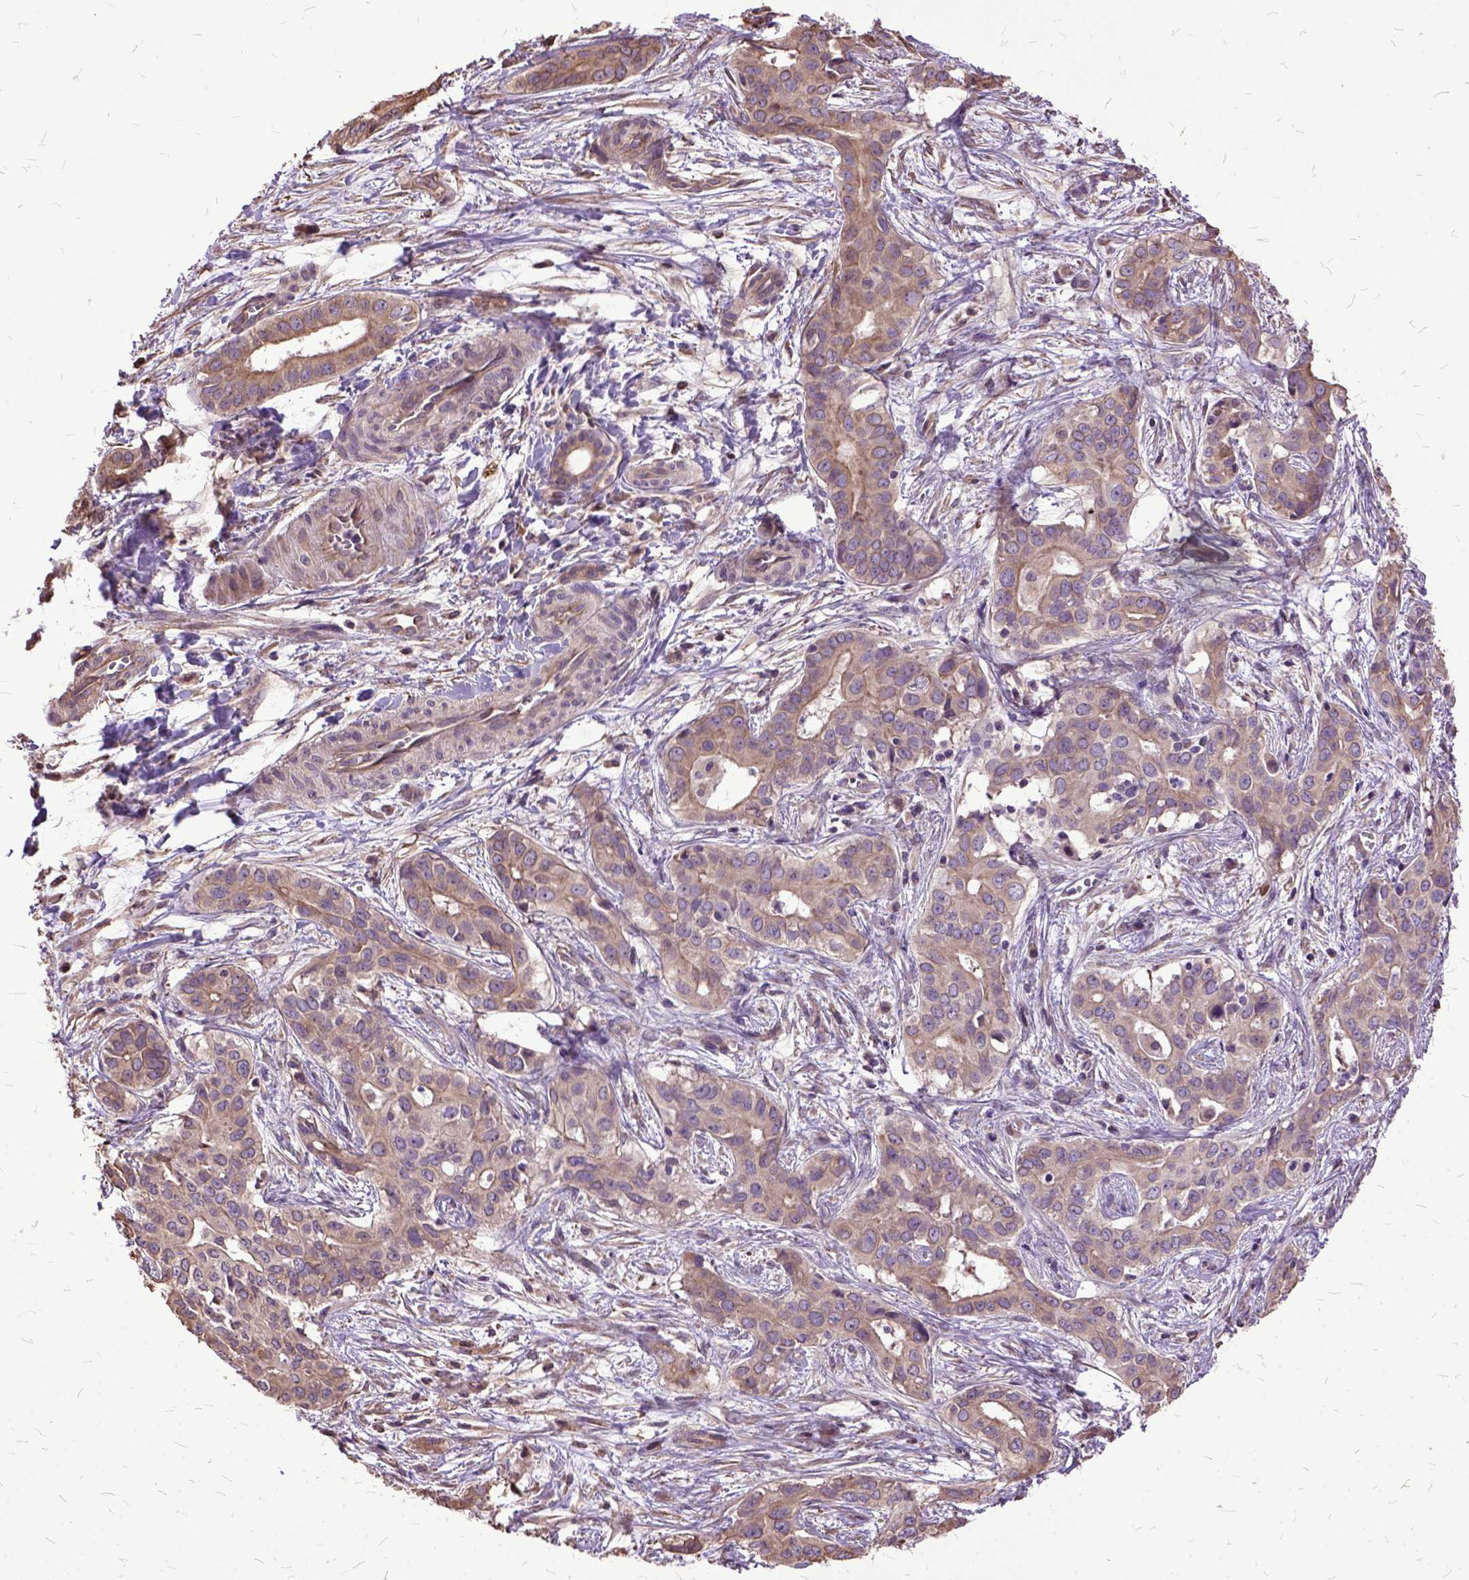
{"staining": {"intensity": "moderate", "quantity": "<25%", "location": "cytoplasmic/membranous"}, "tissue": "liver cancer", "cell_type": "Tumor cells", "image_type": "cancer", "snomed": [{"axis": "morphology", "description": "Cholangiocarcinoma"}, {"axis": "topography", "description": "Liver"}], "caption": "Immunohistochemical staining of human liver cancer exhibits low levels of moderate cytoplasmic/membranous expression in approximately <25% of tumor cells.", "gene": "AREG", "patient": {"sex": "female", "age": 65}}